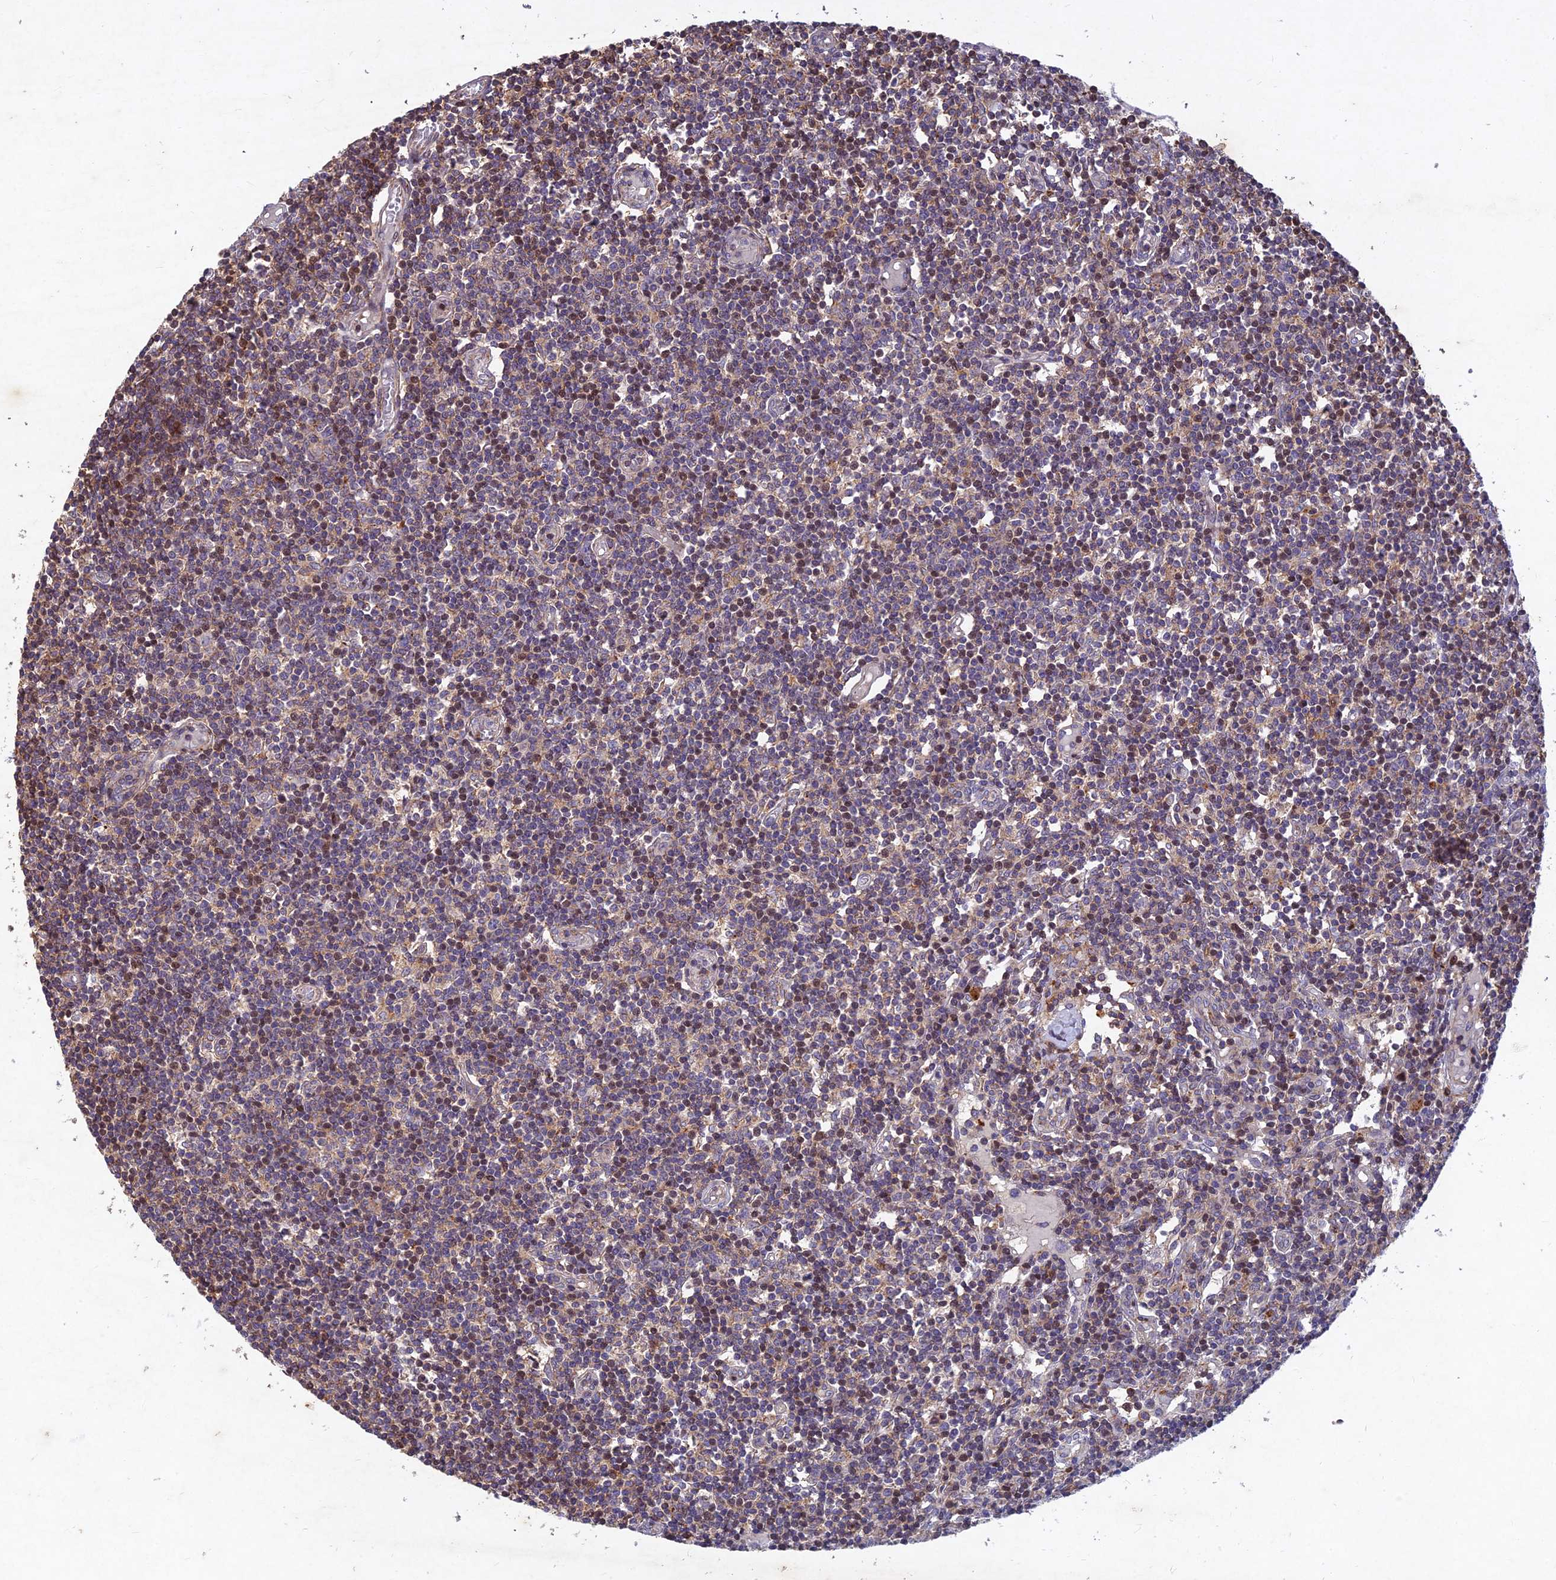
{"staining": {"intensity": "moderate", "quantity": "25%-75%", "location": "cytoplasmic/membranous,nuclear"}, "tissue": "lymph node", "cell_type": "Germinal center cells", "image_type": "normal", "snomed": [{"axis": "morphology", "description": "Normal tissue, NOS"}, {"axis": "topography", "description": "Lymph node"}], "caption": "DAB (3,3'-diaminobenzidine) immunohistochemical staining of benign lymph node demonstrates moderate cytoplasmic/membranous,nuclear protein staining in approximately 25%-75% of germinal center cells.", "gene": "RELCH", "patient": {"sex": "female", "age": 55}}